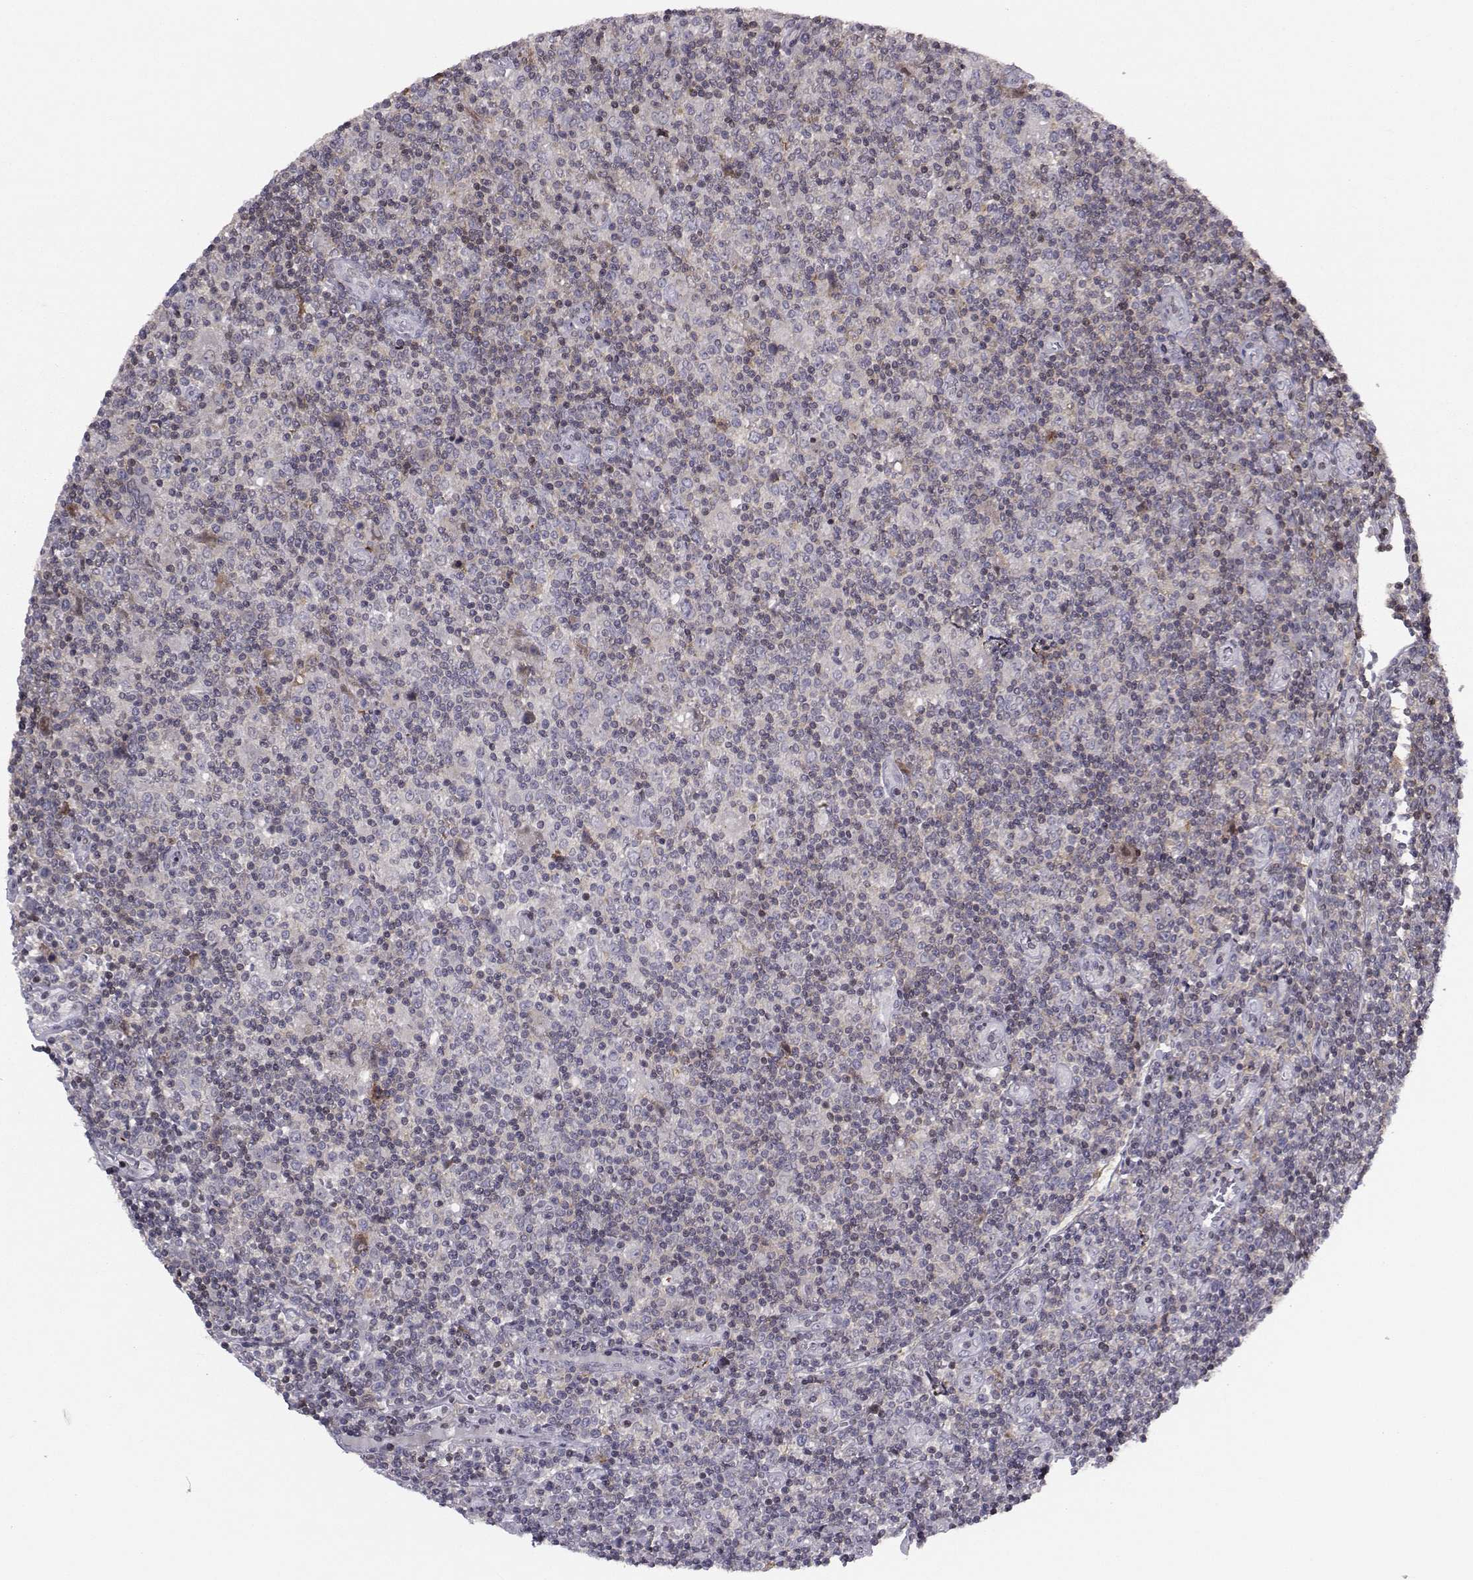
{"staining": {"intensity": "negative", "quantity": "none", "location": "none"}, "tissue": "lymphoma", "cell_type": "Tumor cells", "image_type": "cancer", "snomed": [{"axis": "morphology", "description": "Hodgkin's disease, NOS"}, {"axis": "topography", "description": "Lymph node"}], "caption": "Hodgkin's disease was stained to show a protein in brown. There is no significant expression in tumor cells. (Brightfield microscopy of DAB immunohistochemistry (IHC) at high magnification).", "gene": "PCP4L1", "patient": {"sex": "male", "age": 40}}